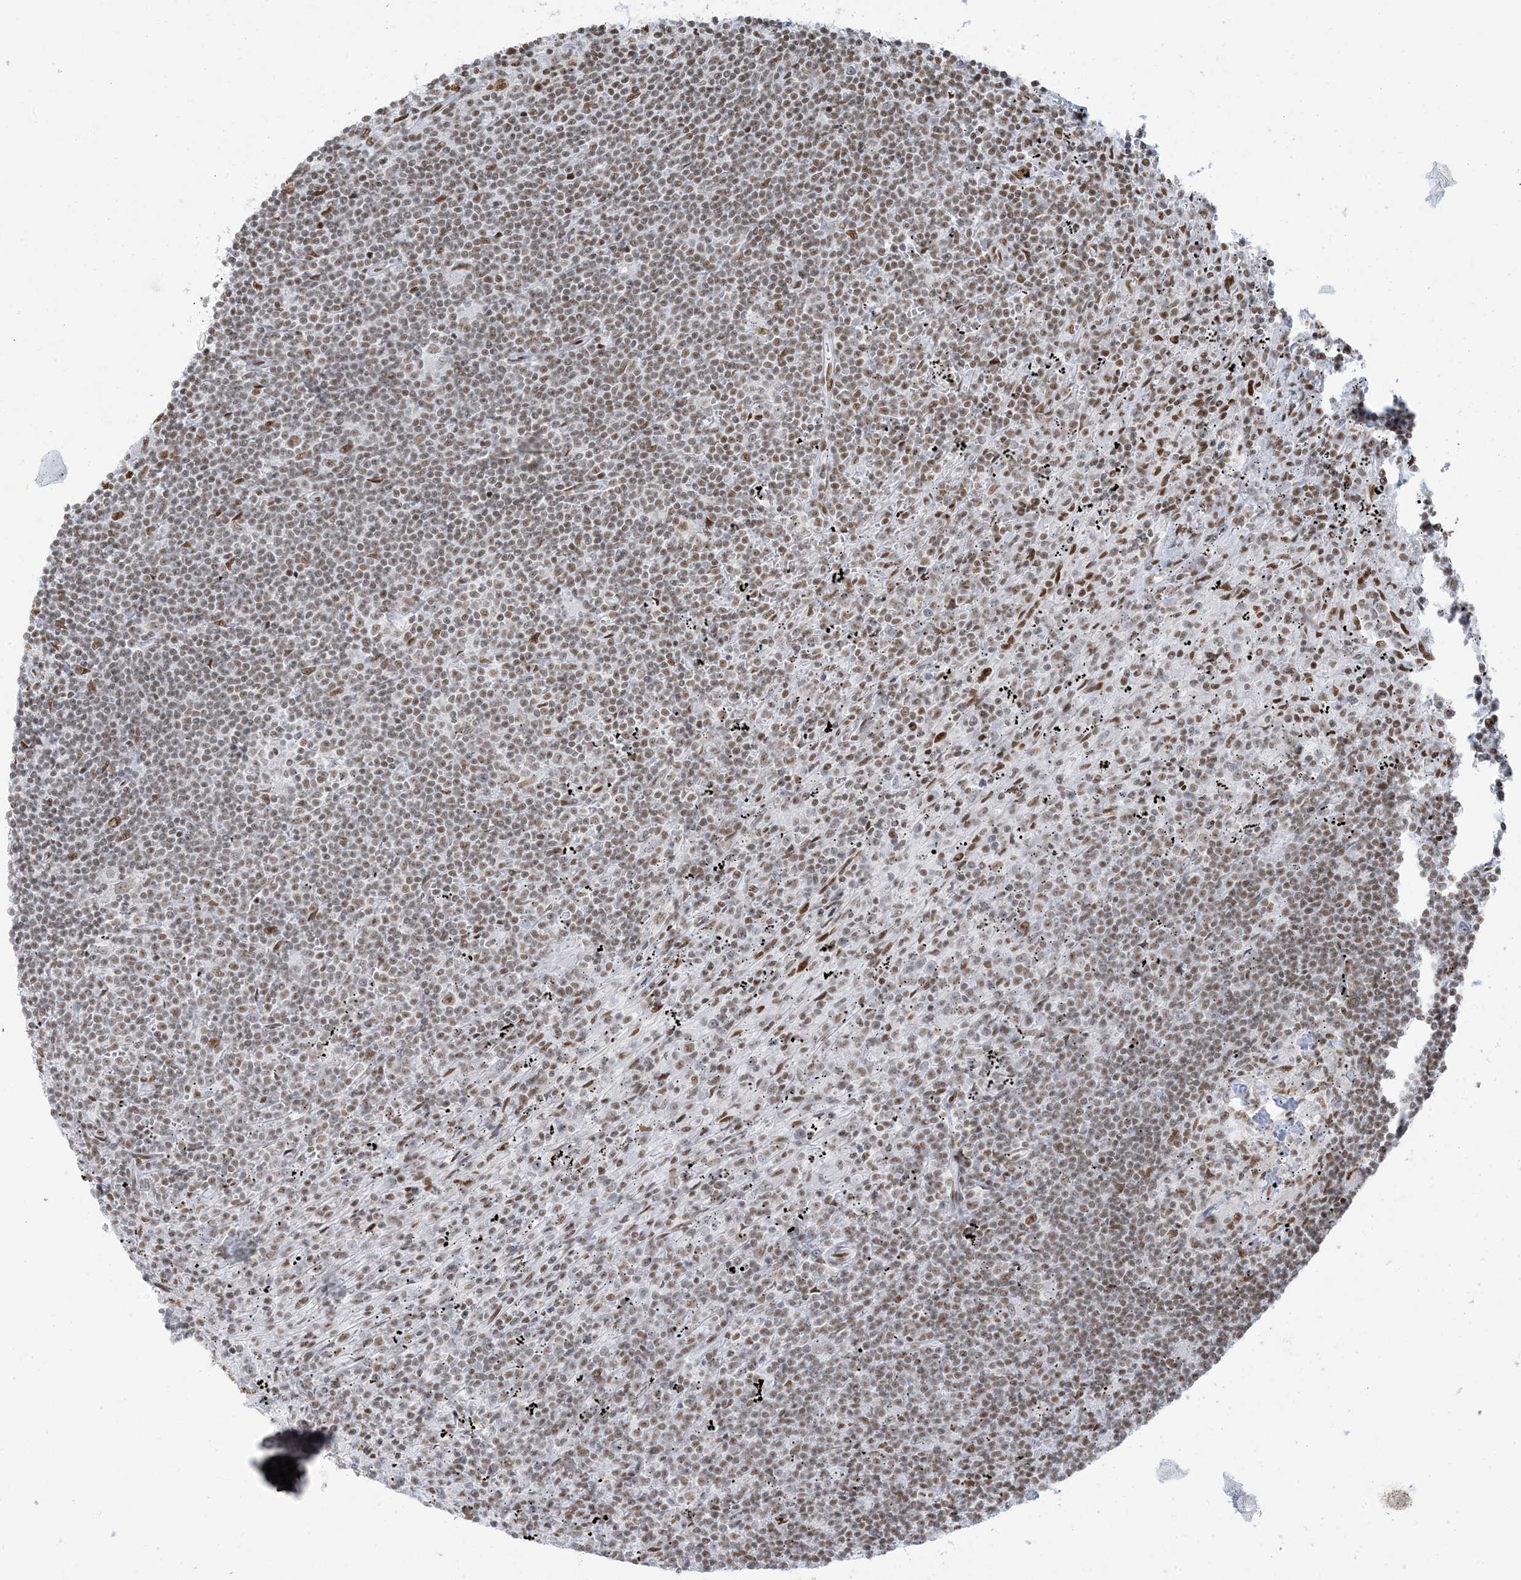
{"staining": {"intensity": "moderate", "quantity": "25%-75%", "location": "nuclear"}, "tissue": "lymphoma", "cell_type": "Tumor cells", "image_type": "cancer", "snomed": [{"axis": "morphology", "description": "Malignant lymphoma, non-Hodgkin's type, Low grade"}, {"axis": "topography", "description": "Spleen"}], "caption": "Immunohistochemistry (IHC) (DAB (3,3'-diaminobenzidine)) staining of malignant lymphoma, non-Hodgkin's type (low-grade) demonstrates moderate nuclear protein positivity in about 25%-75% of tumor cells.", "gene": "STAG1", "patient": {"sex": "male", "age": 76}}